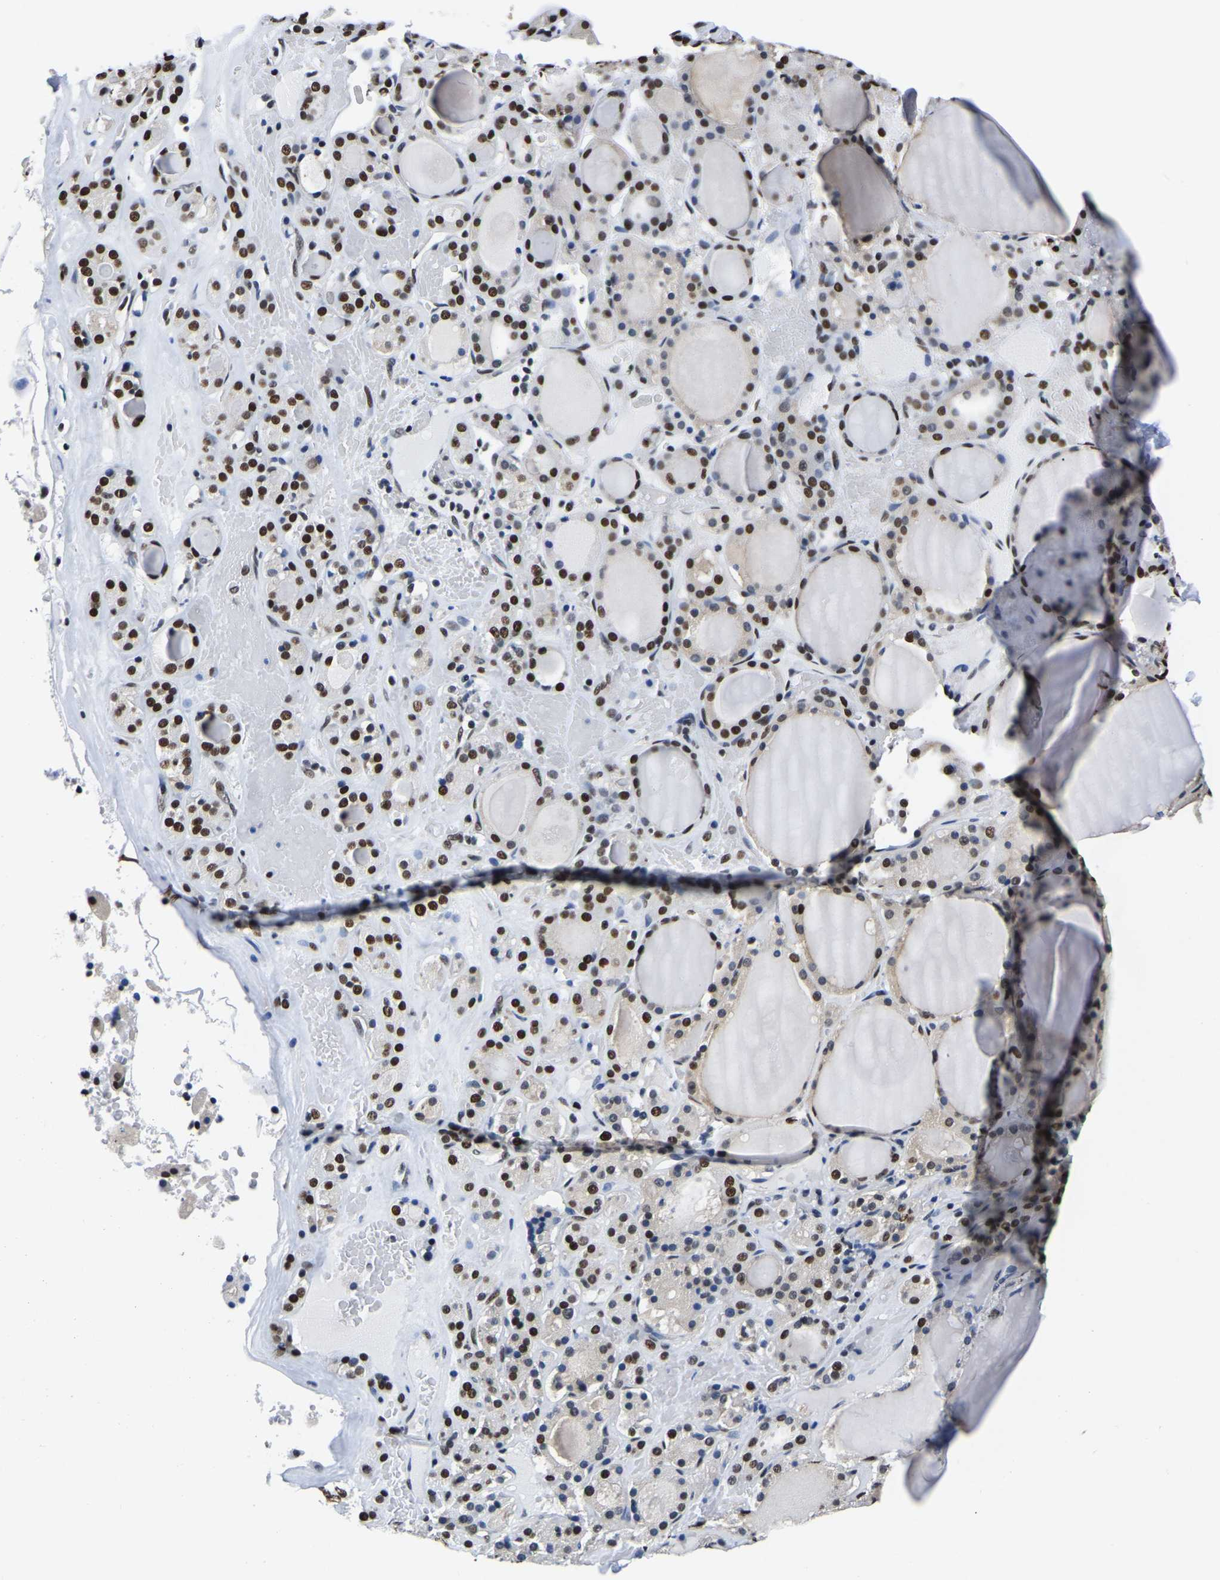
{"staining": {"intensity": "strong", "quantity": ">75%", "location": "nuclear"}, "tissue": "thyroid gland", "cell_type": "Glandular cells", "image_type": "normal", "snomed": [{"axis": "morphology", "description": "Normal tissue, NOS"}, {"axis": "morphology", "description": "Carcinoma, NOS"}, {"axis": "topography", "description": "Thyroid gland"}], "caption": "Glandular cells demonstrate strong nuclear positivity in approximately >75% of cells in unremarkable thyroid gland. The staining is performed using DAB brown chromogen to label protein expression. The nuclei are counter-stained blue using hematoxylin.", "gene": "UBA1", "patient": {"sex": "female", "age": 86}}